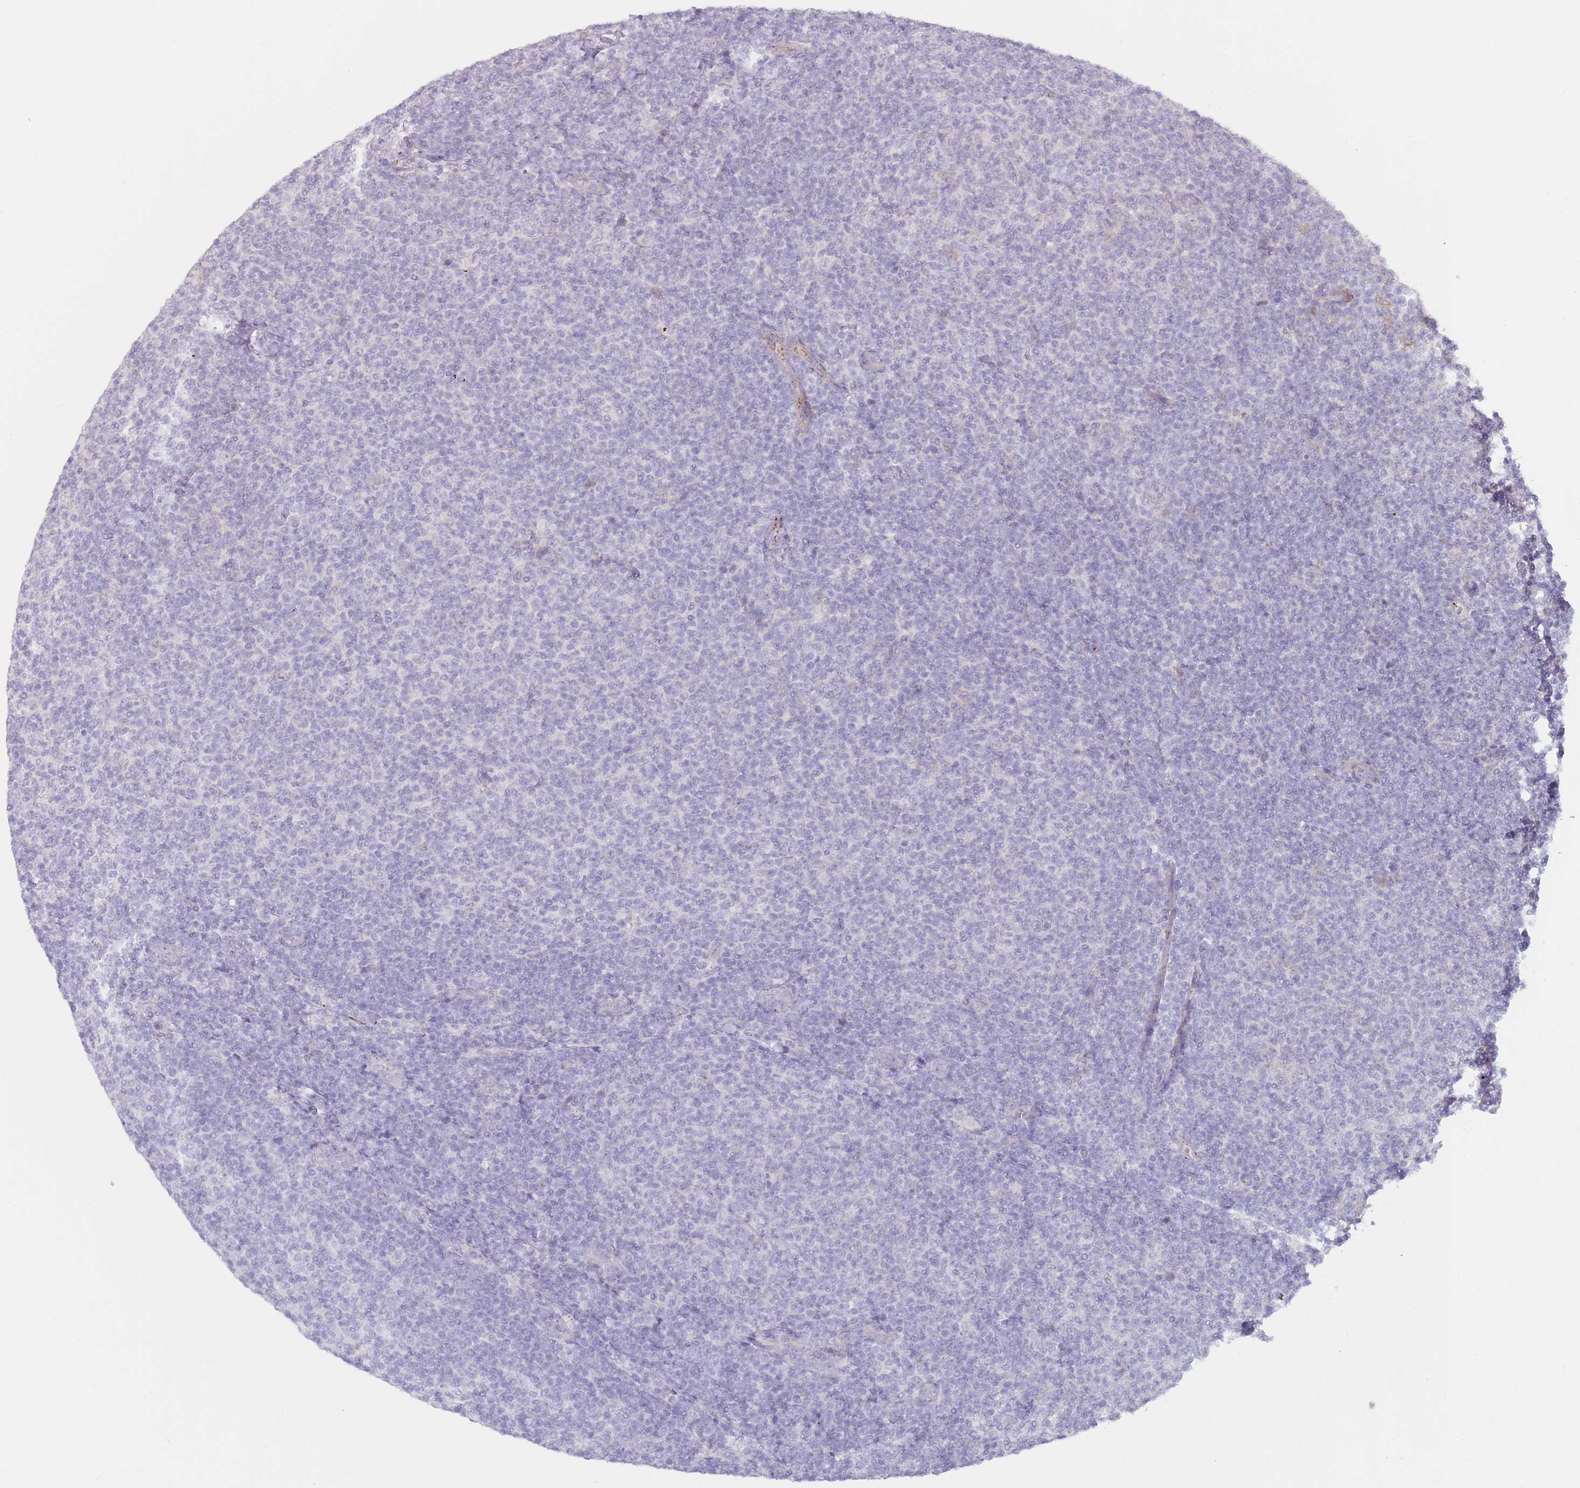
{"staining": {"intensity": "negative", "quantity": "none", "location": "none"}, "tissue": "lymphoma", "cell_type": "Tumor cells", "image_type": "cancer", "snomed": [{"axis": "morphology", "description": "Malignant lymphoma, non-Hodgkin's type, Low grade"}, {"axis": "topography", "description": "Lymph node"}], "caption": "Immunohistochemical staining of low-grade malignant lymphoma, non-Hodgkin's type exhibits no significant expression in tumor cells. The staining was performed using DAB (3,3'-diaminobenzidine) to visualize the protein expression in brown, while the nuclei were stained in blue with hematoxylin (Magnification: 20x).", "gene": "LDHD", "patient": {"sex": "male", "age": 66}}